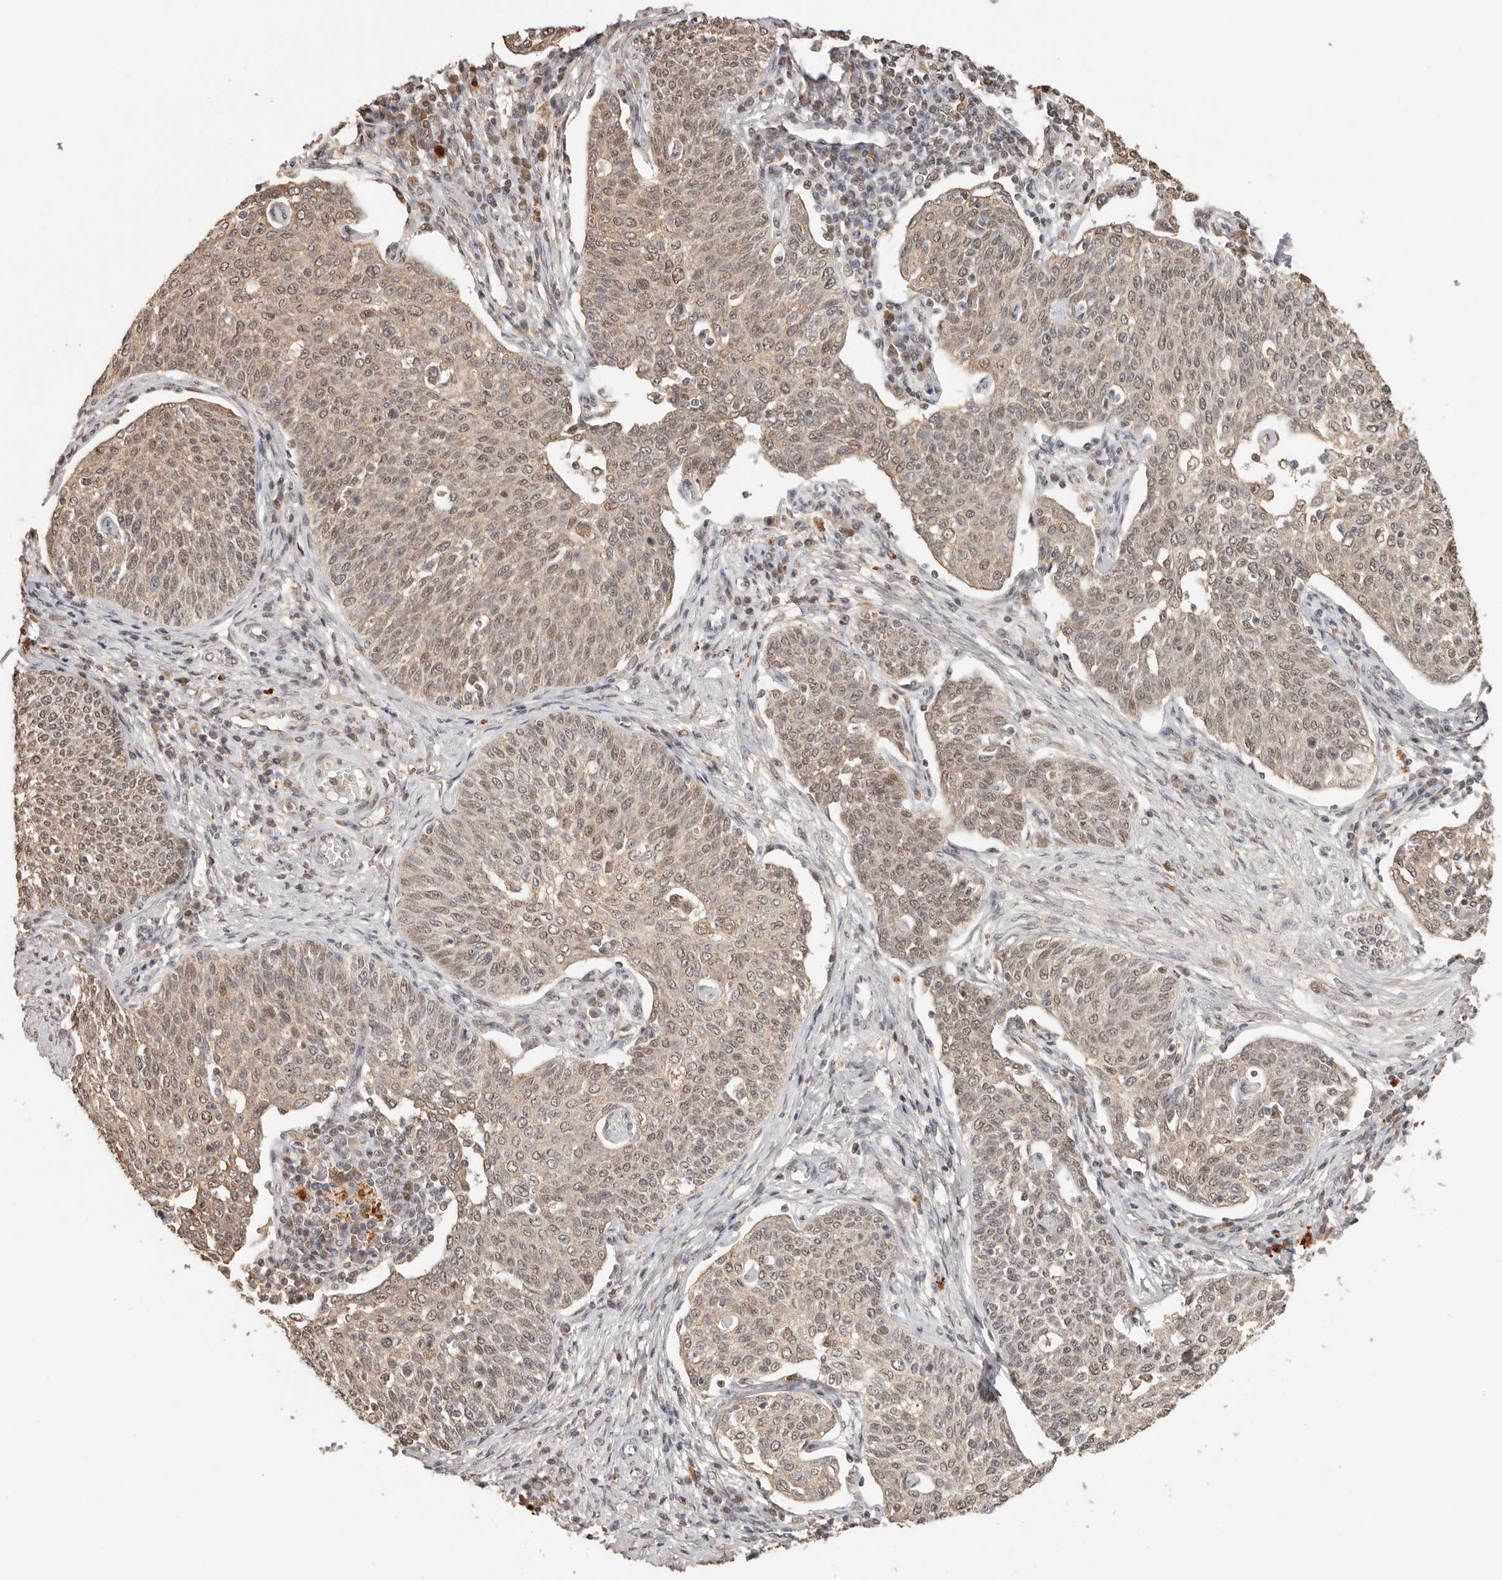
{"staining": {"intensity": "moderate", "quantity": ">75%", "location": "cytoplasmic/membranous,nuclear"}, "tissue": "cervical cancer", "cell_type": "Tumor cells", "image_type": "cancer", "snomed": [{"axis": "morphology", "description": "Squamous cell carcinoma, NOS"}, {"axis": "topography", "description": "Cervix"}], "caption": "There is medium levels of moderate cytoplasmic/membranous and nuclear staining in tumor cells of squamous cell carcinoma (cervical), as demonstrated by immunohistochemical staining (brown color).", "gene": "SEC14L1", "patient": {"sex": "female", "age": 34}}